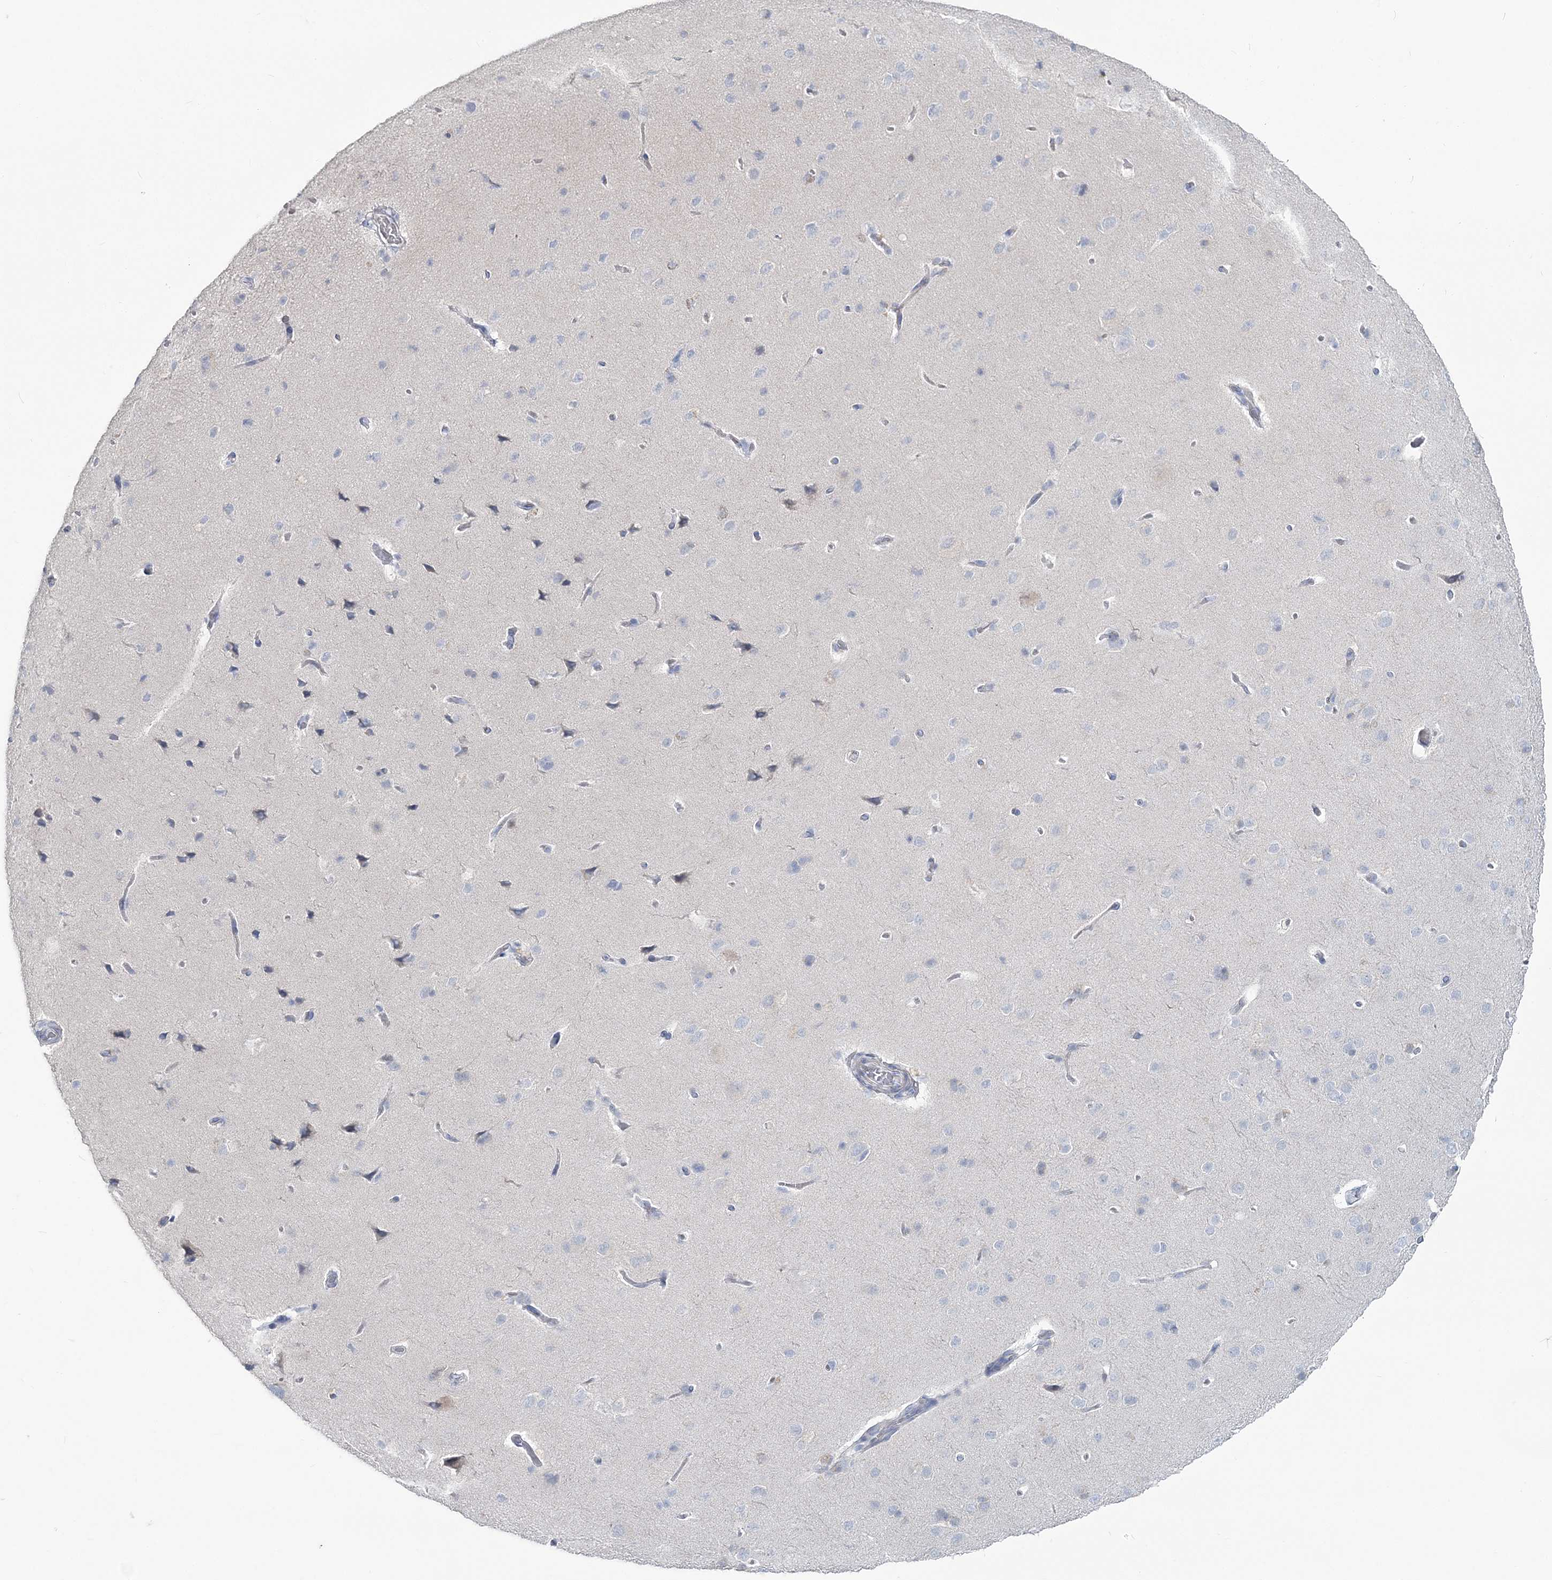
{"staining": {"intensity": "negative", "quantity": "none", "location": "none"}, "tissue": "cerebral cortex", "cell_type": "Endothelial cells", "image_type": "normal", "snomed": [{"axis": "morphology", "description": "Normal tissue, NOS"}, {"axis": "topography", "description": "Cerebral cortex"}], "caption": "Histopathology image shows no significant protein staining in endothelial cells of benign cerebral cortex. The staining was performed using DAB to visualize the protein expression in brown, while the nuclei were stained in blue with hematoxylin (Magnification: 20x).", "gene": "CYP3A4", "patient": {"sex": "male", "age": 62}}